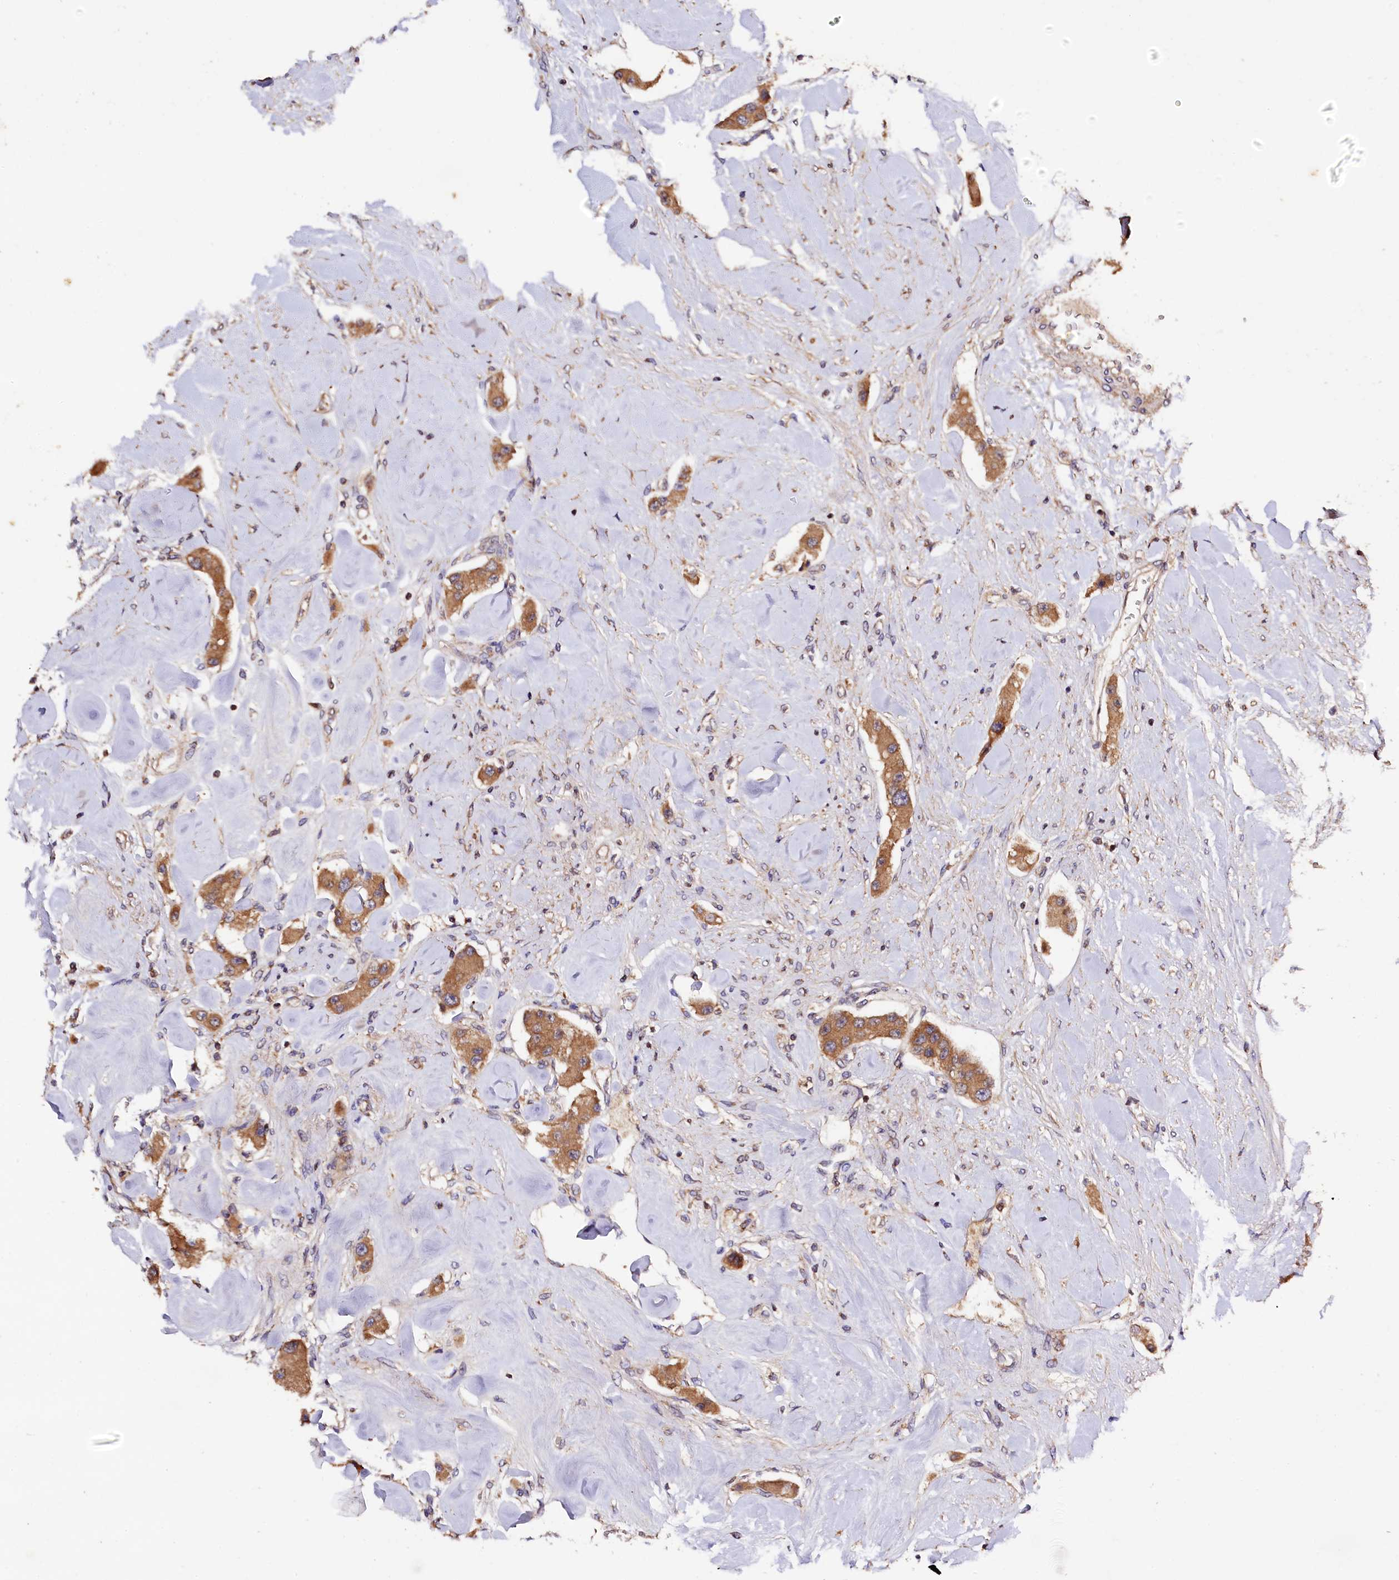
{"staining": {"intensity": "moderate", "quantity": ">75%", "location": "cytoplasmic/membranous"}, "tissue": "carcinoid", "cell_type": "Tumor cells", "image_type": "cancer", "snomed": [{"axis": "morphology", "description": "Carcinoid, malignant, NOS"}, {"axis": "topography", "description": "Pancreas"}], "caption": "Carcinoid tissue exhibits moderate cytoplasmic/membranous expression in approximately >75% of tumor cells, visualized by immunohistochemistry.", "gene": "KLC2", "patient": {"sex": "male", "age": 41}}